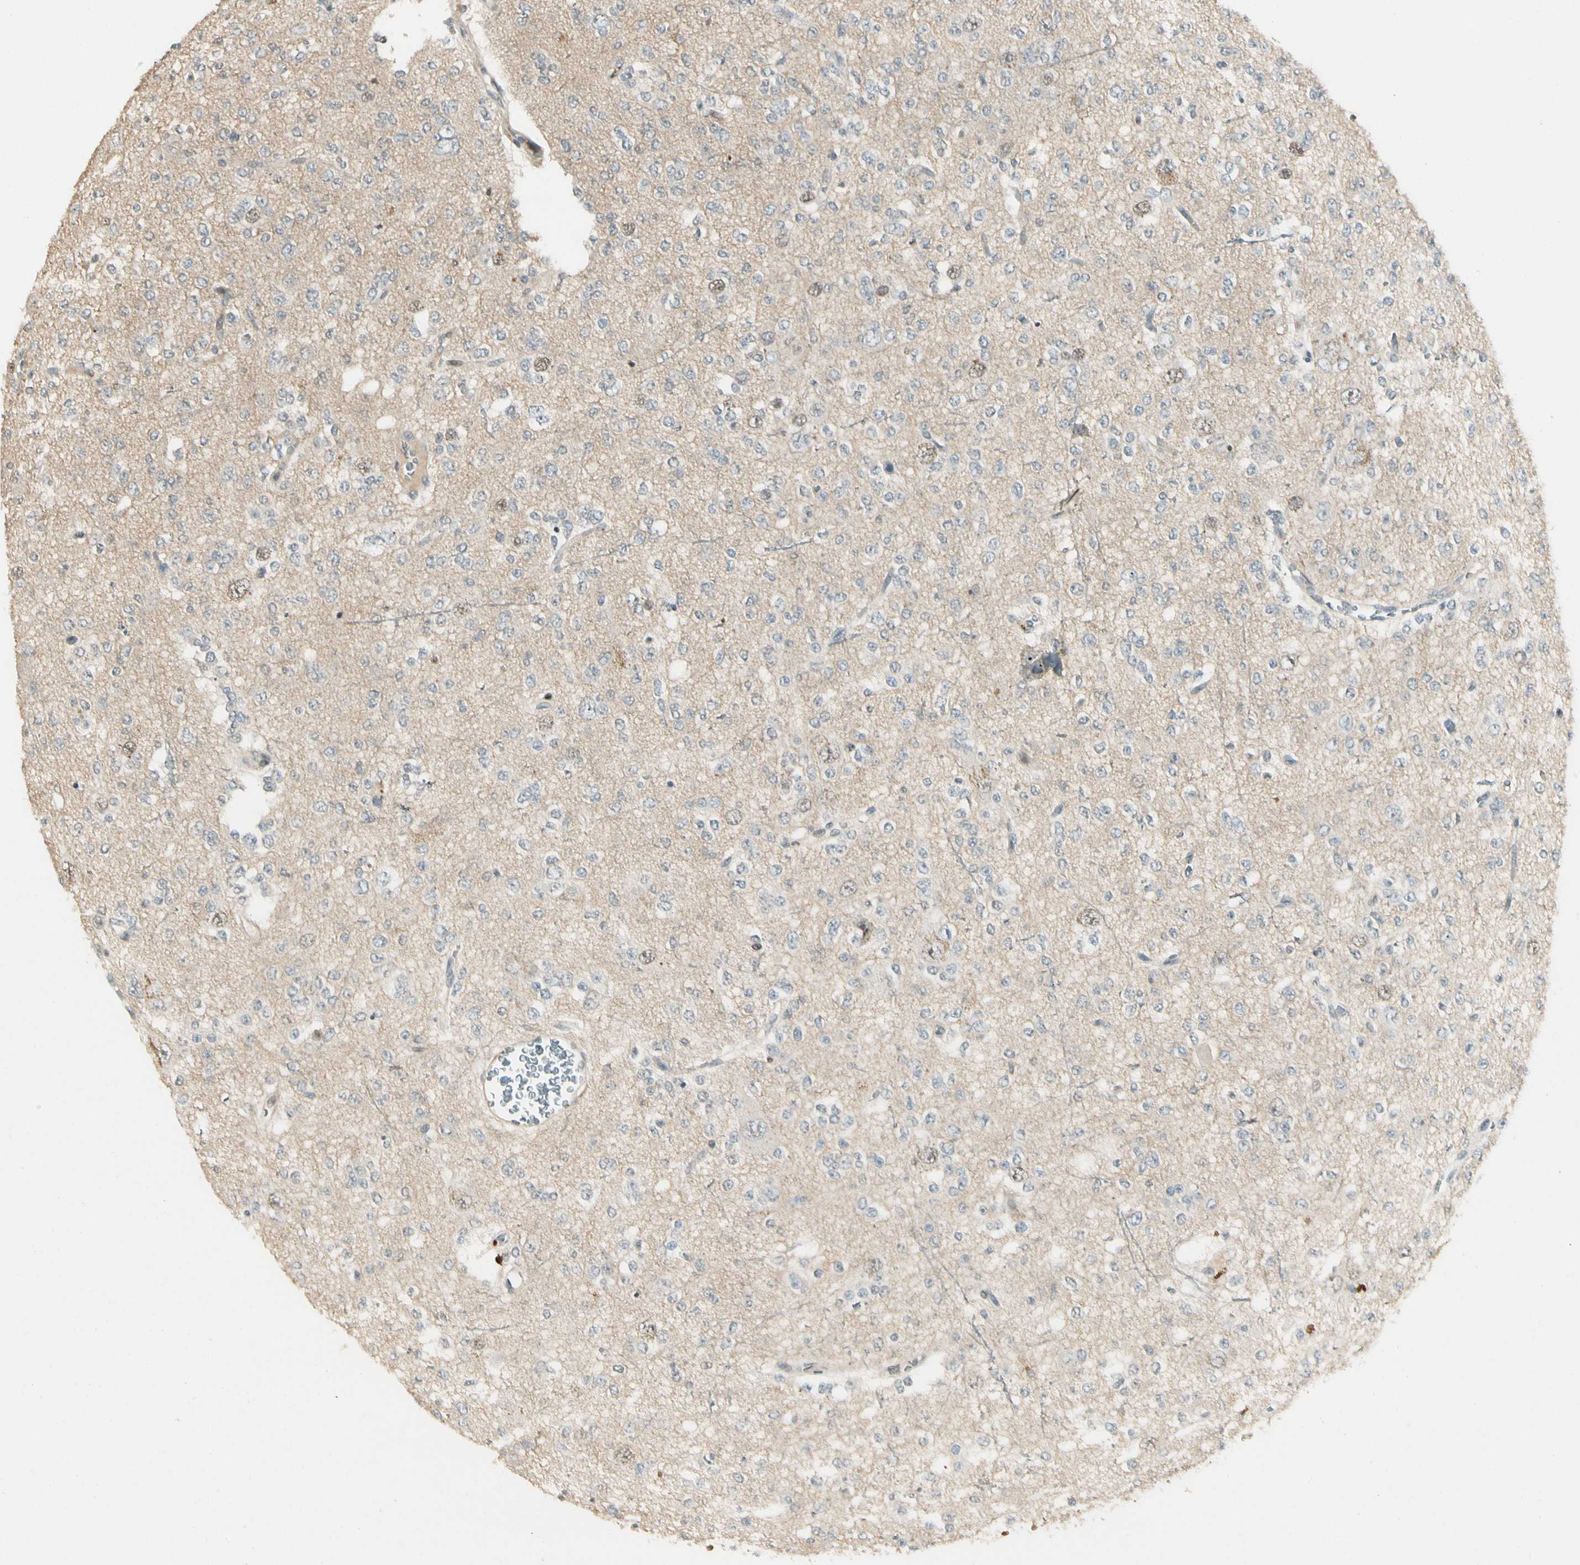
{"staining": {"intensity": "weak", "quantity": "<25%", "location": "nuclear"}, "tissue": "glioma", "cell_type": "Tumor cells", "image_type": "cancer", "snomed": [{"axis": "morphology", "description": "Glioma, malignant, Low grade"}, {"axis": "topography", "description": "Brain"}], "caption": "Histopathology image shows no protein staining in tumor cells of glioma tissue.", "gene": "FNDC3B", "patient": {"sex": "male", "age": 38}}